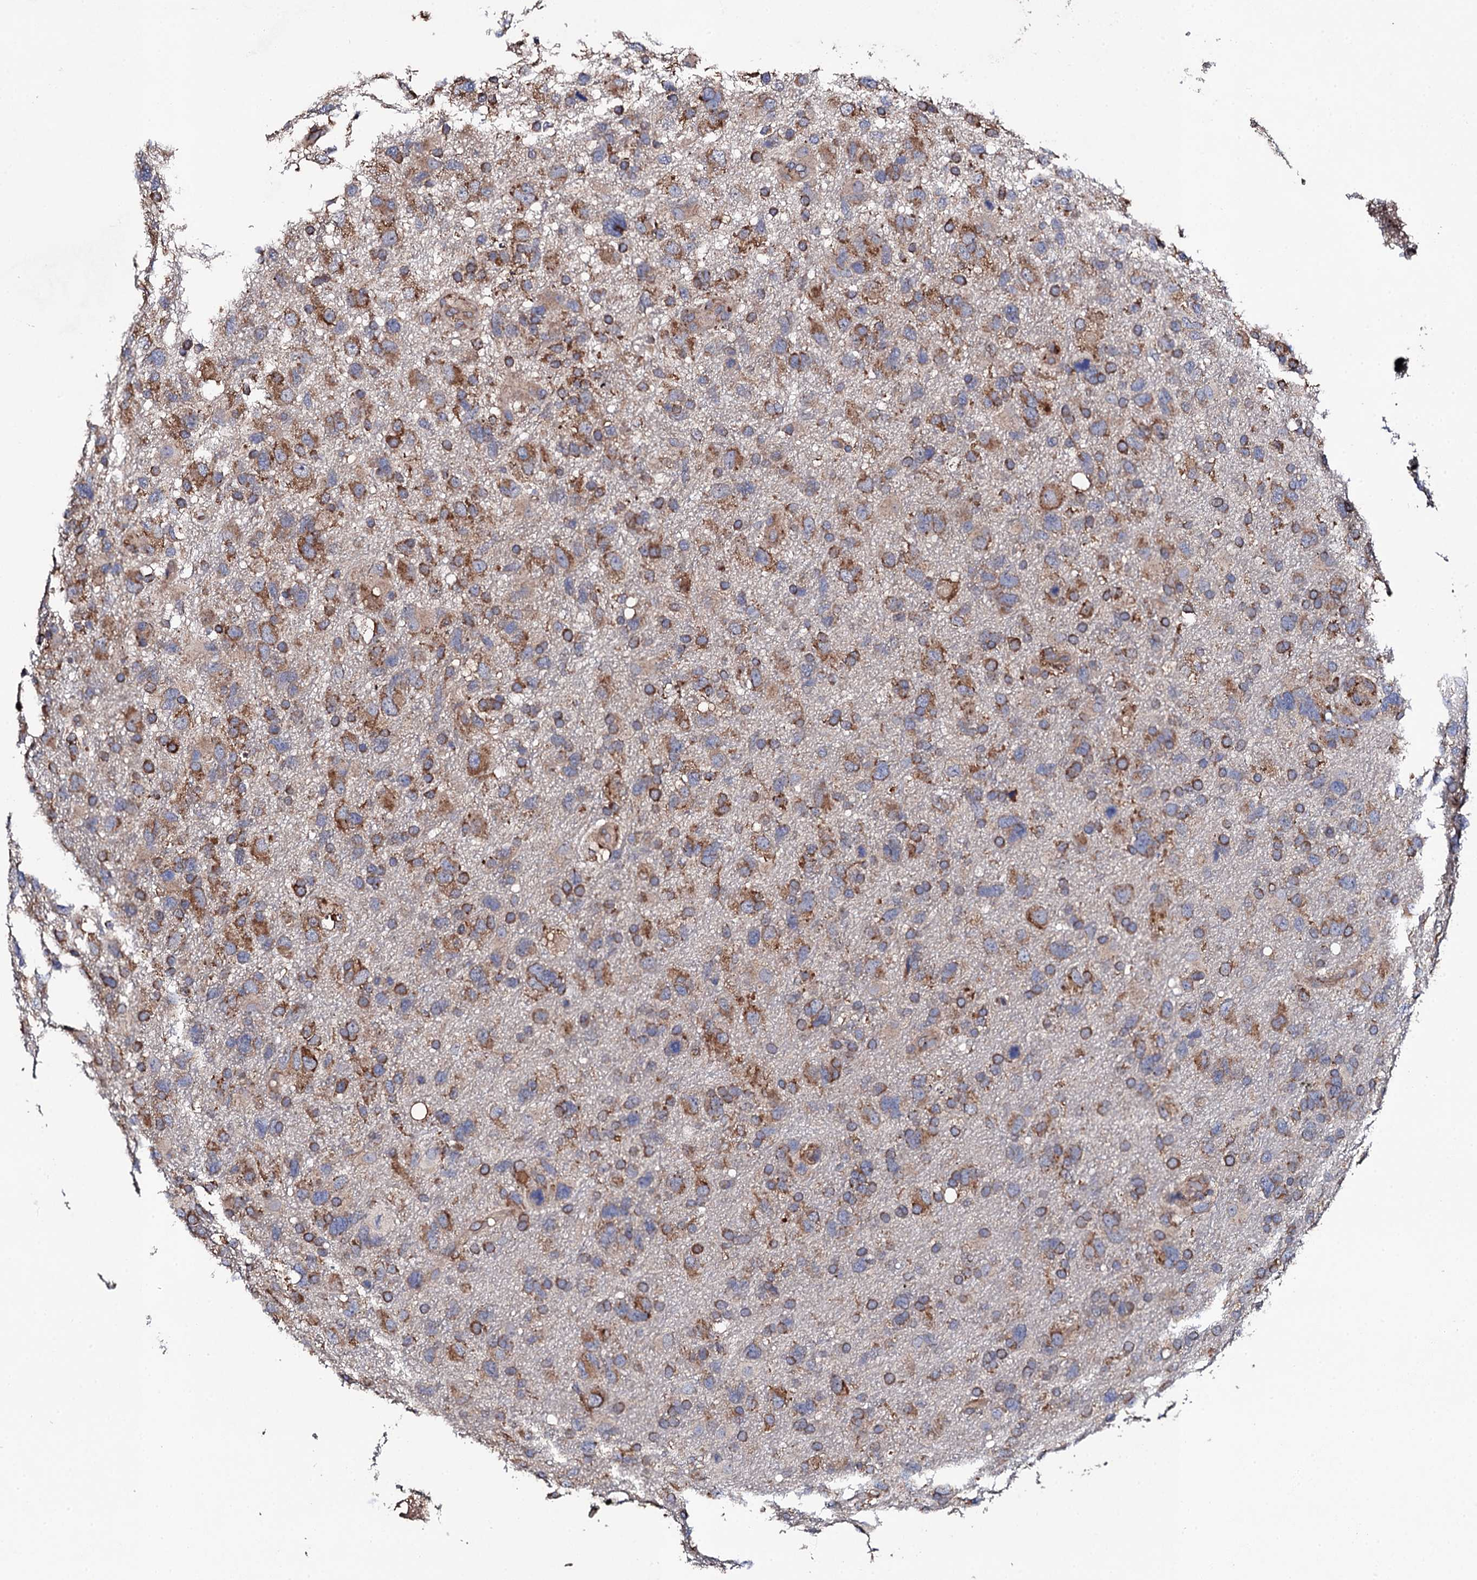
{"staining": {"intensity": "strong", "quantity": ">75%", "location": "cytoplasmic/membranous"}, "tissue": "glioma", "cell_type": "Tumor cells", "image_type": "cancer", "snomed": [{"axis": "morphology", "description": "Glioma, malignant, High grade"}, {"axis": "topography", "description": "Brain"}], "caption": "Glioma stained for a protein shows strong cytoplasmic/membranous positivity in tumor cells.", "gene": "LIPT2", "patient": {"sex": "male", "age": 61}}